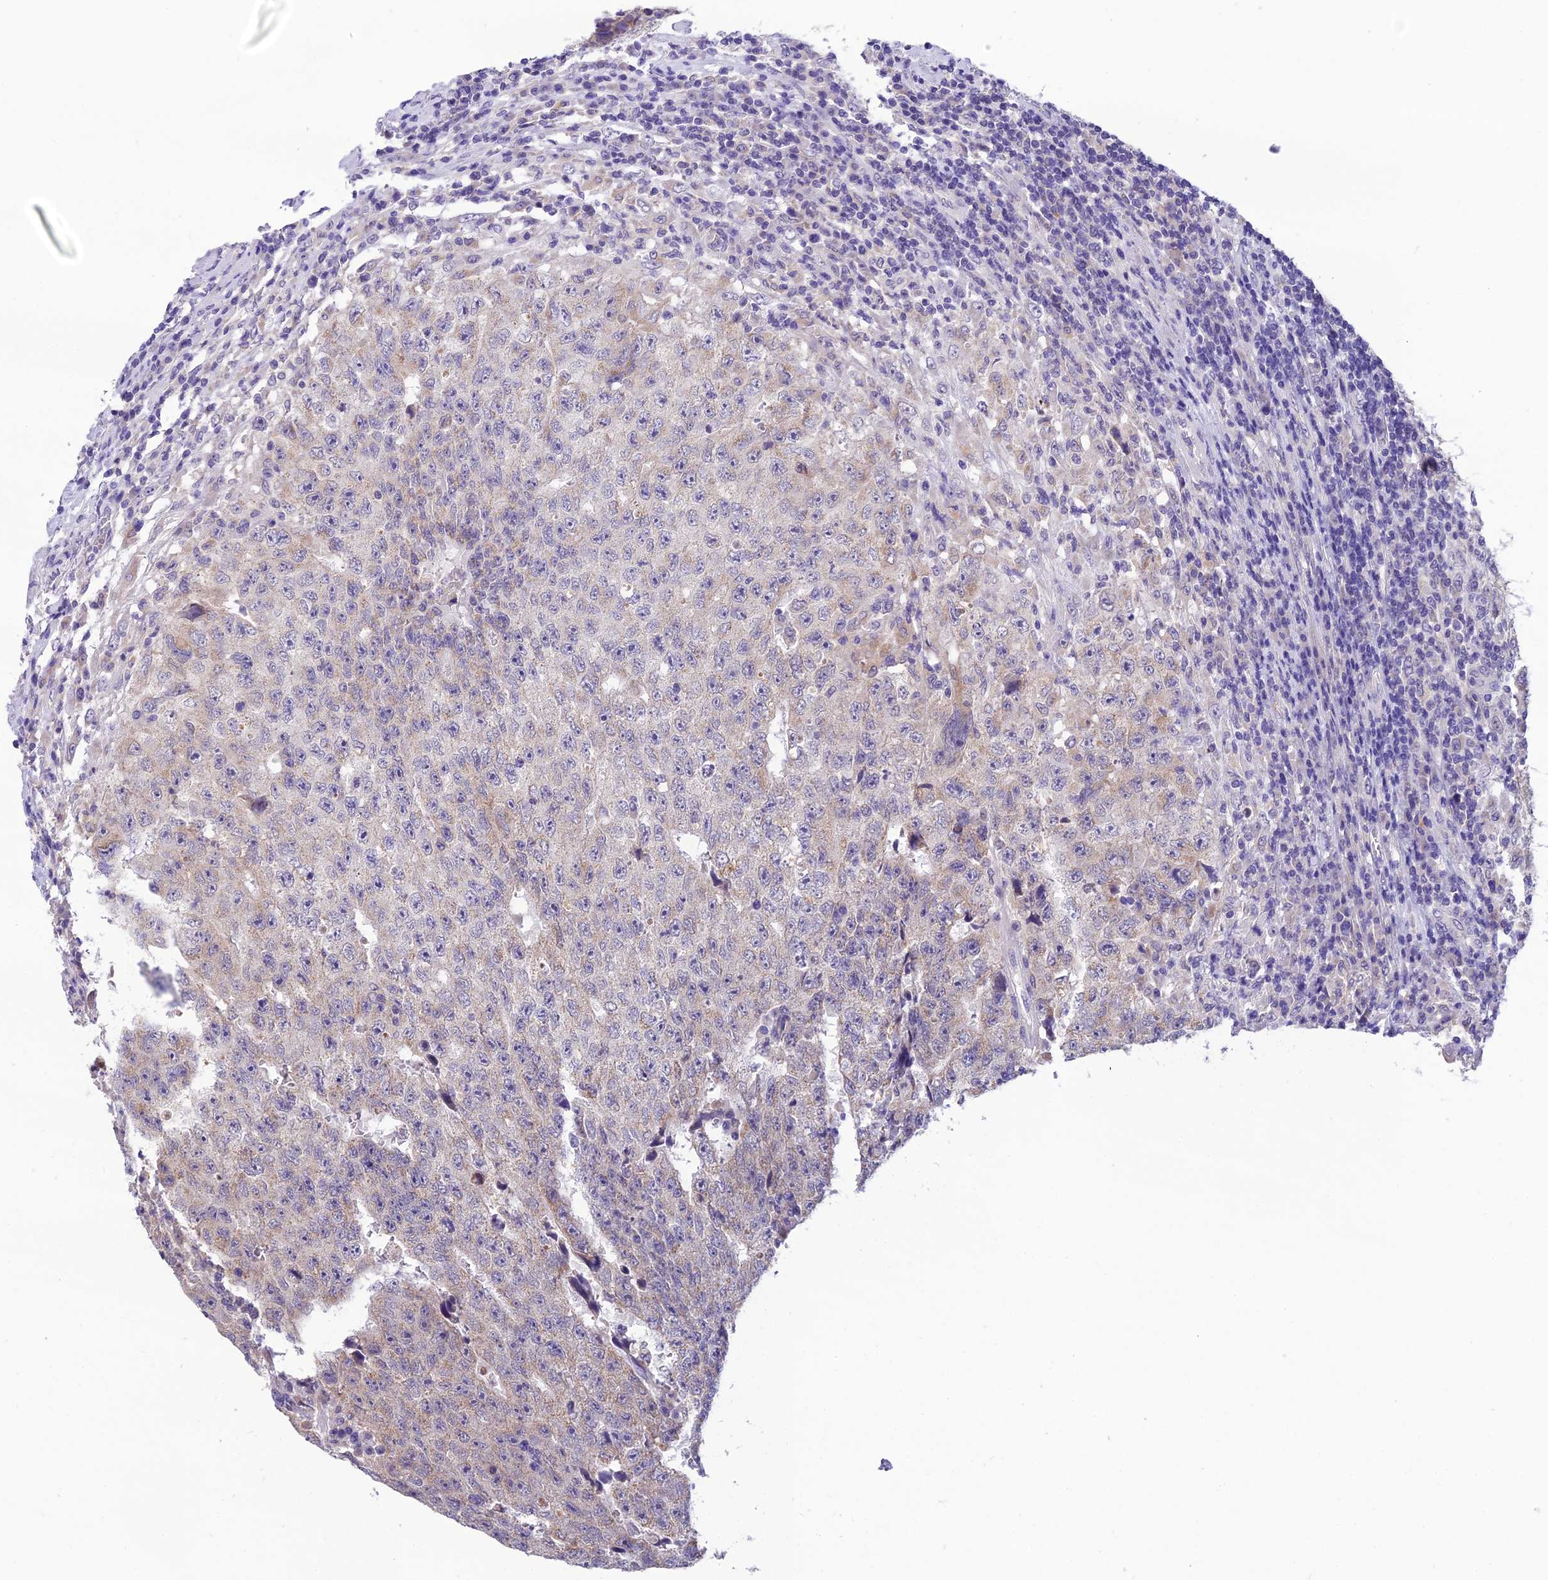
{"staining": {"intensity": "weak", "quantity": "25%-75%", "location": "cytoplasmic/membranous"}, "tissue": "testis cancer", "cell_type": "Tumor cells", "image_type": "cancer", "snomed": [{"axis": "morphology", "description": "Necrosis, NOS"}, {"axis": "morphology", "description": "Carcinoma, Embryonal, NOS"}, {"axis": "topography", "description": "Testis"}], "caption": "The histopathology image exhibits a brown stain indicating the presence of a protein in the cytoplasmic/membranous of tumor cells in testis cancer. (IHC, brightfield microscopy, high magnification).", "gene": "MIIP", "patient": {"sex": "male", "age": 19}}